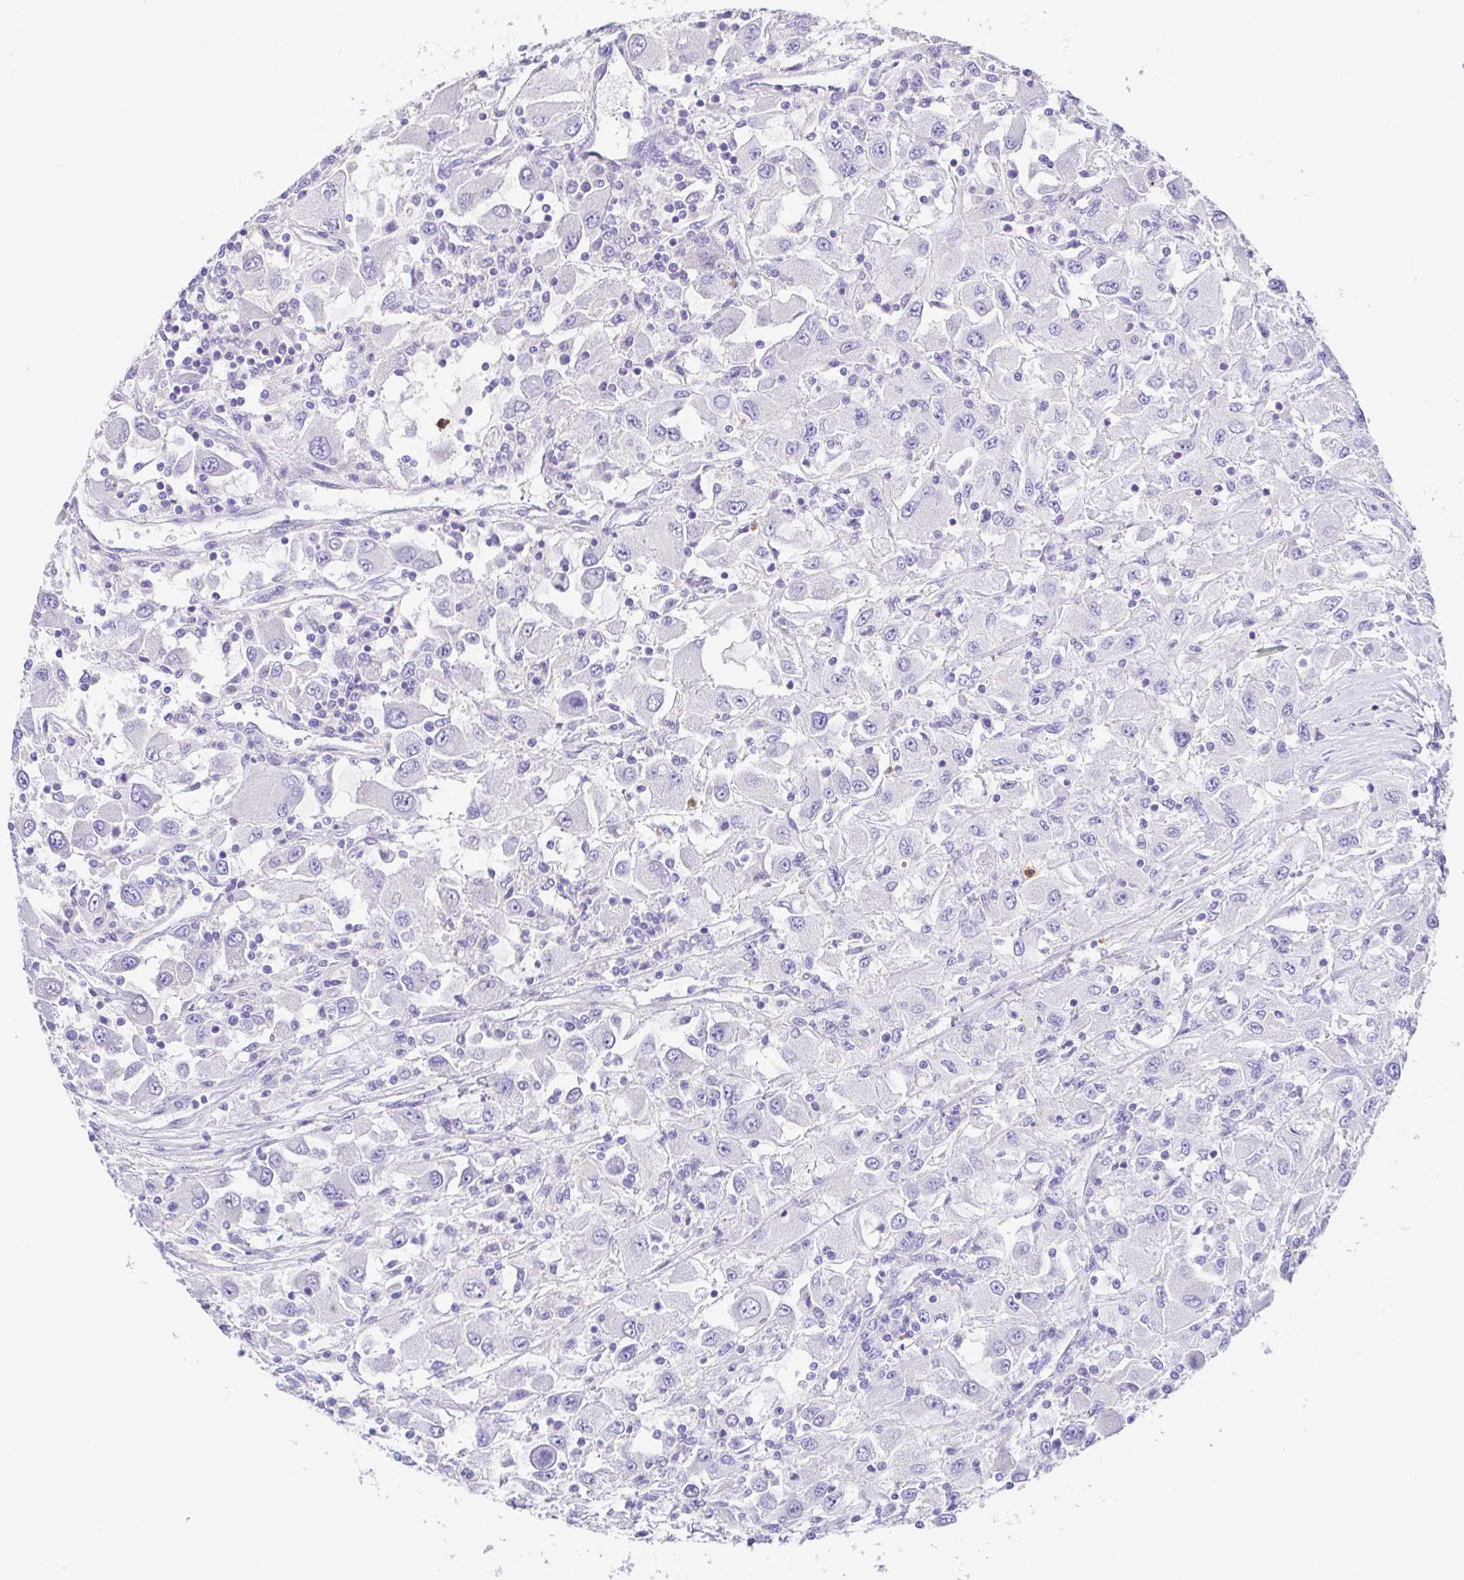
{"staining": {"intensity": "negative", "quantity": "none", "location": "none"}, "tissue": "renal cancer", "cell_type": "Tumor cells", "image_type": "cancer", "snomed": [{"axis": "morphology", "description": "Adenocarcinoma, NOS"}, {"axis": "topography", "description": "Kidney"}], "caption": "Immunohistochemistry (IHC) micrograph of neoplastic tissue: renal adenocarcinoma stained with DAB (3,3'-diaminobenzidine) shows no significant protein positivity in tumor cells.", "gene": "ARPP21", "patient": {"sex": "female", "age": 67}}